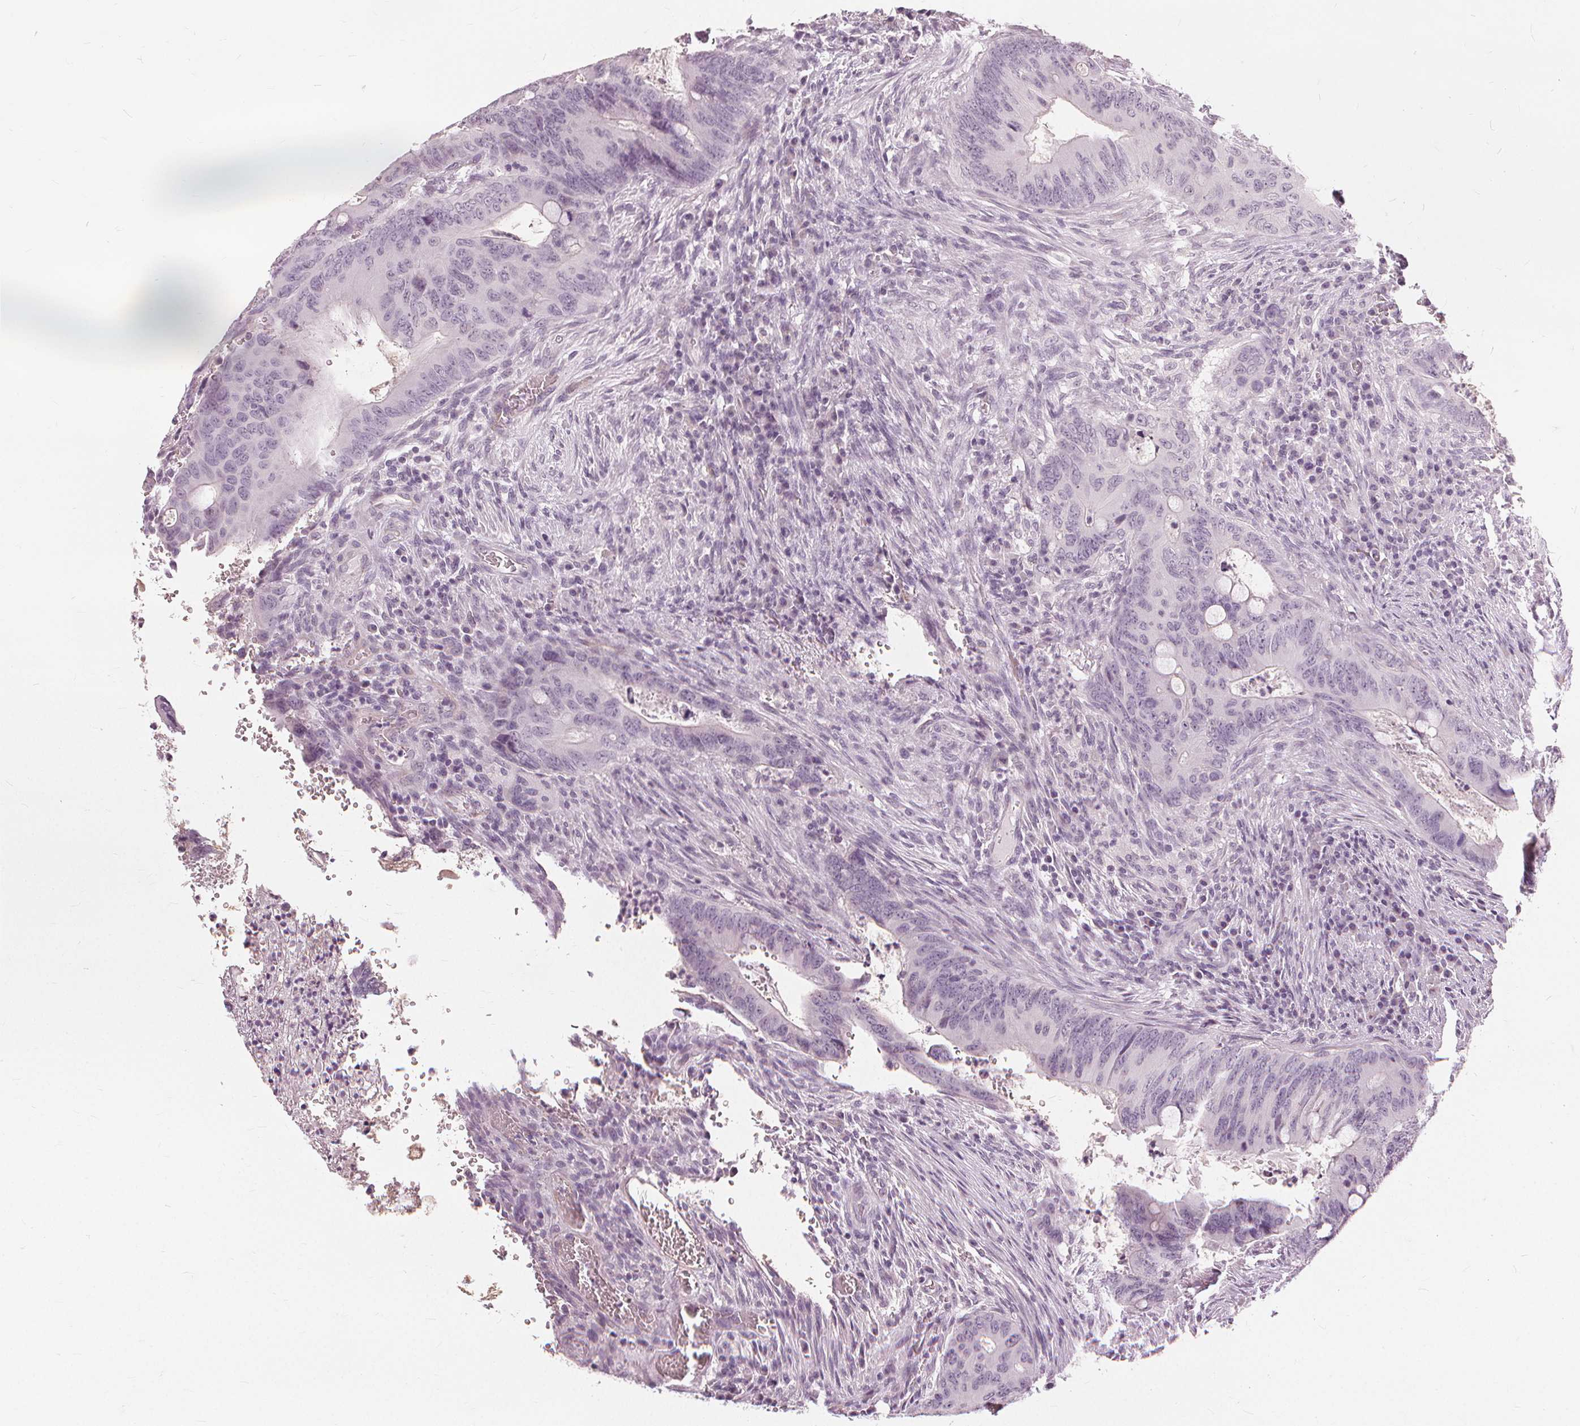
{"staining": {"intensity": "negative", "quantity": "none", "location": "none"}, "tissue": "colorectal cancer", "cell_type": "Tumor cells", "image_type": "cancer", "snomed": [{"axis": "morphology", "description": "Adenocarcinoma, NOS"}, {"axis": "topography", "description": "Colon"}], "caption": "Colorectal adenocarcinoma was stained to show a protein in brown. There is no significant staining in tumor cells.", "gene": "SFTPD", "patient": {"sex": "female", "age": 74}}